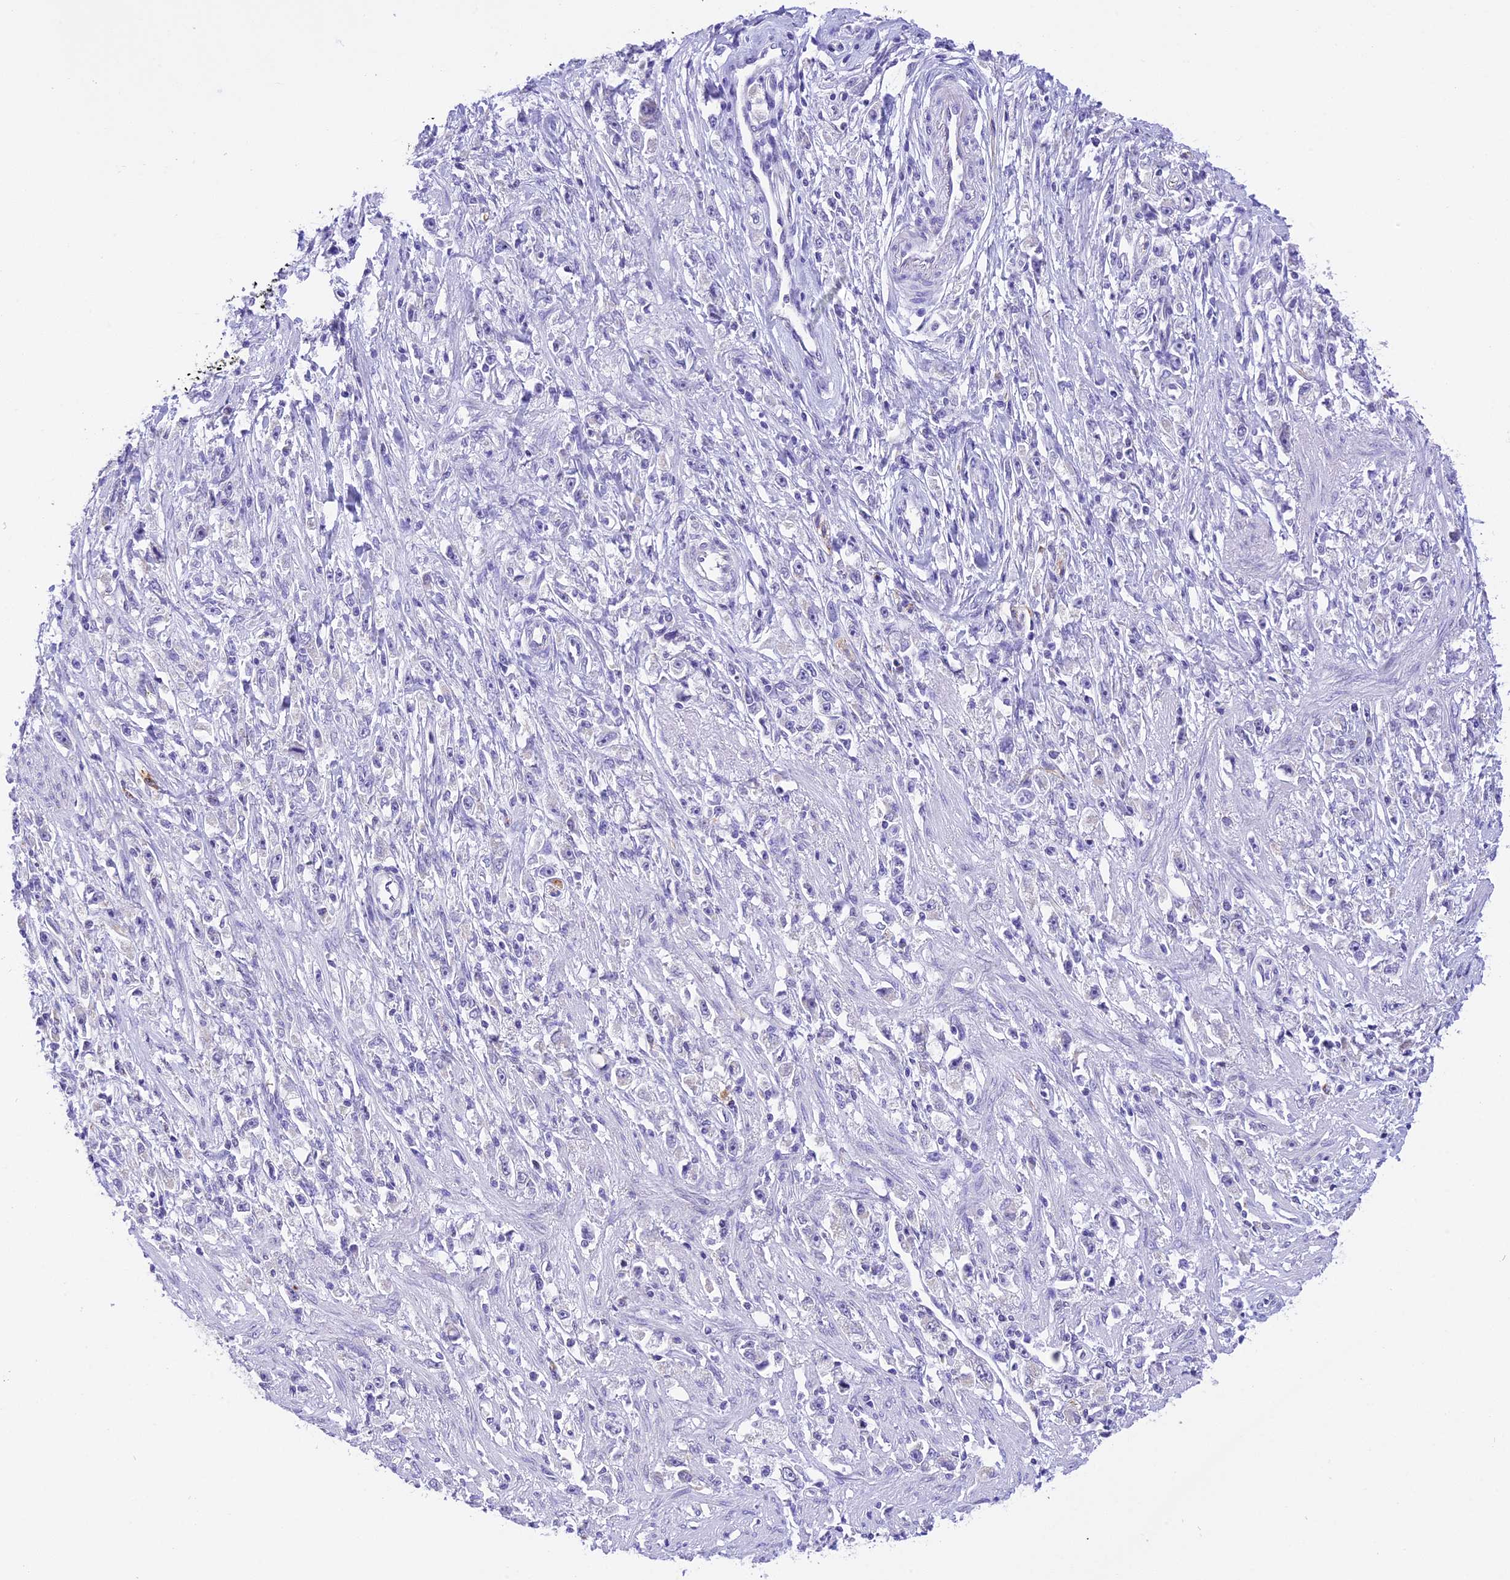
{"staining": {"intensity": "negative", "quantity": "none", "location": "none"}, "tissue": "stomach cancer", "cell_type": "Tumor cells", "image_type": "cancer", "snomed": [{"axis": "morphology", "description": "Adenocarcinoma, NOS"}, {"axis": "topography", "description": "Stomach"}], "caption": "Immunohistochemistry (IHC) of human adenocarcinoma (stomach) shows no staining in tumor cells. (Stains: DAB IHC with hematoxylin counter stain, Microscopy: brightfield microscopy at high magnification).", "gene": "AHSP", "patient": {"sex": "female", "age": 59}}